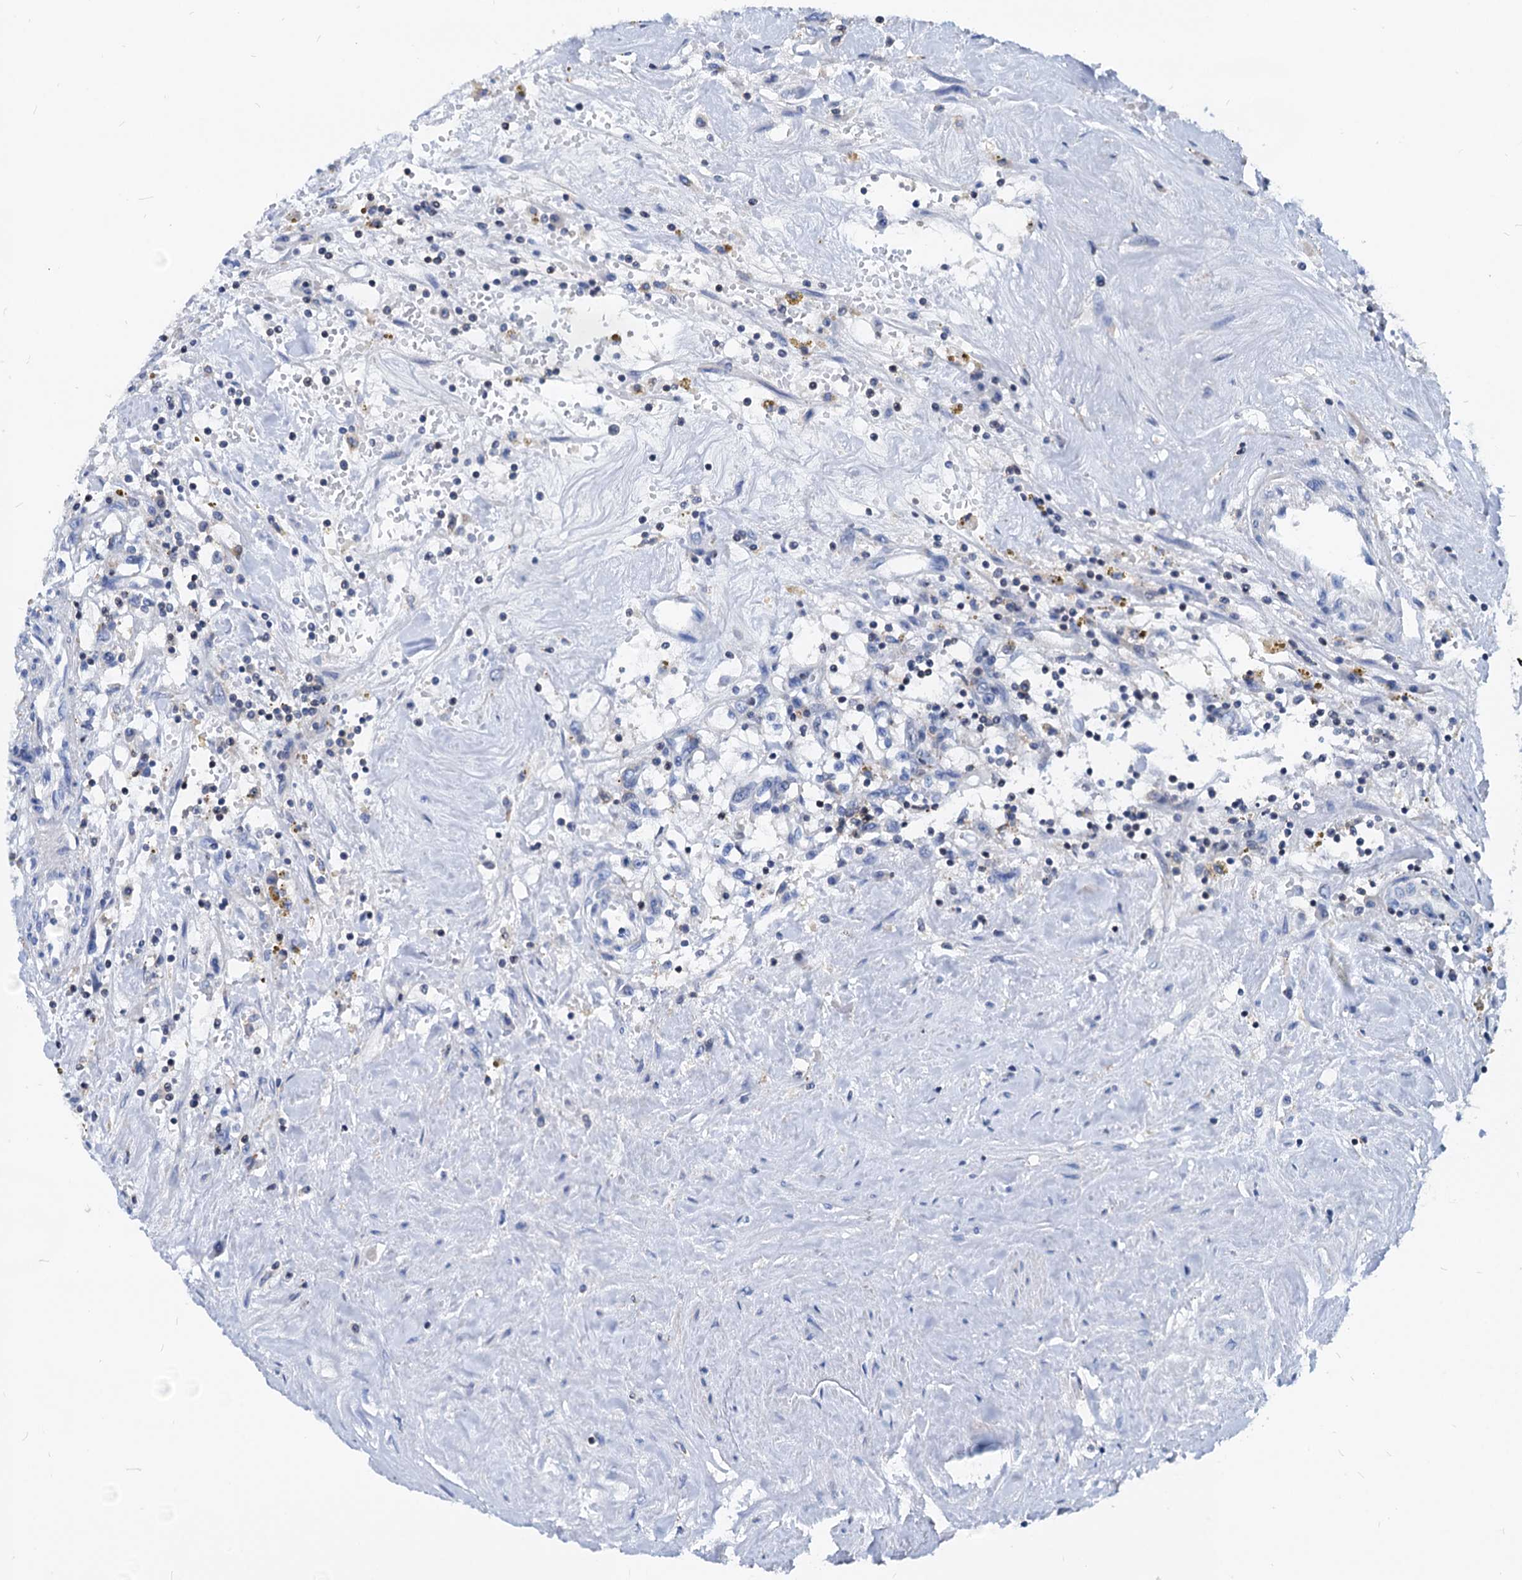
{"staining": {"intensity": "negative", "quantity": "none", "location": "none"}, "tissue": "renal cancer", "cell_type": "Tumor cells", "image_type": "cancer", "snomed": [{"axis": "morphology", "description": "Adenocarcinoma, NOS"}, {"axis": "topography", "description": "Kidney"}], "caption": "Tumor cells show no significant positivity in renal cancer (adenocarcinoma).", "gene": "LCP2", "patient": {"sex": "male", "age": 56}}